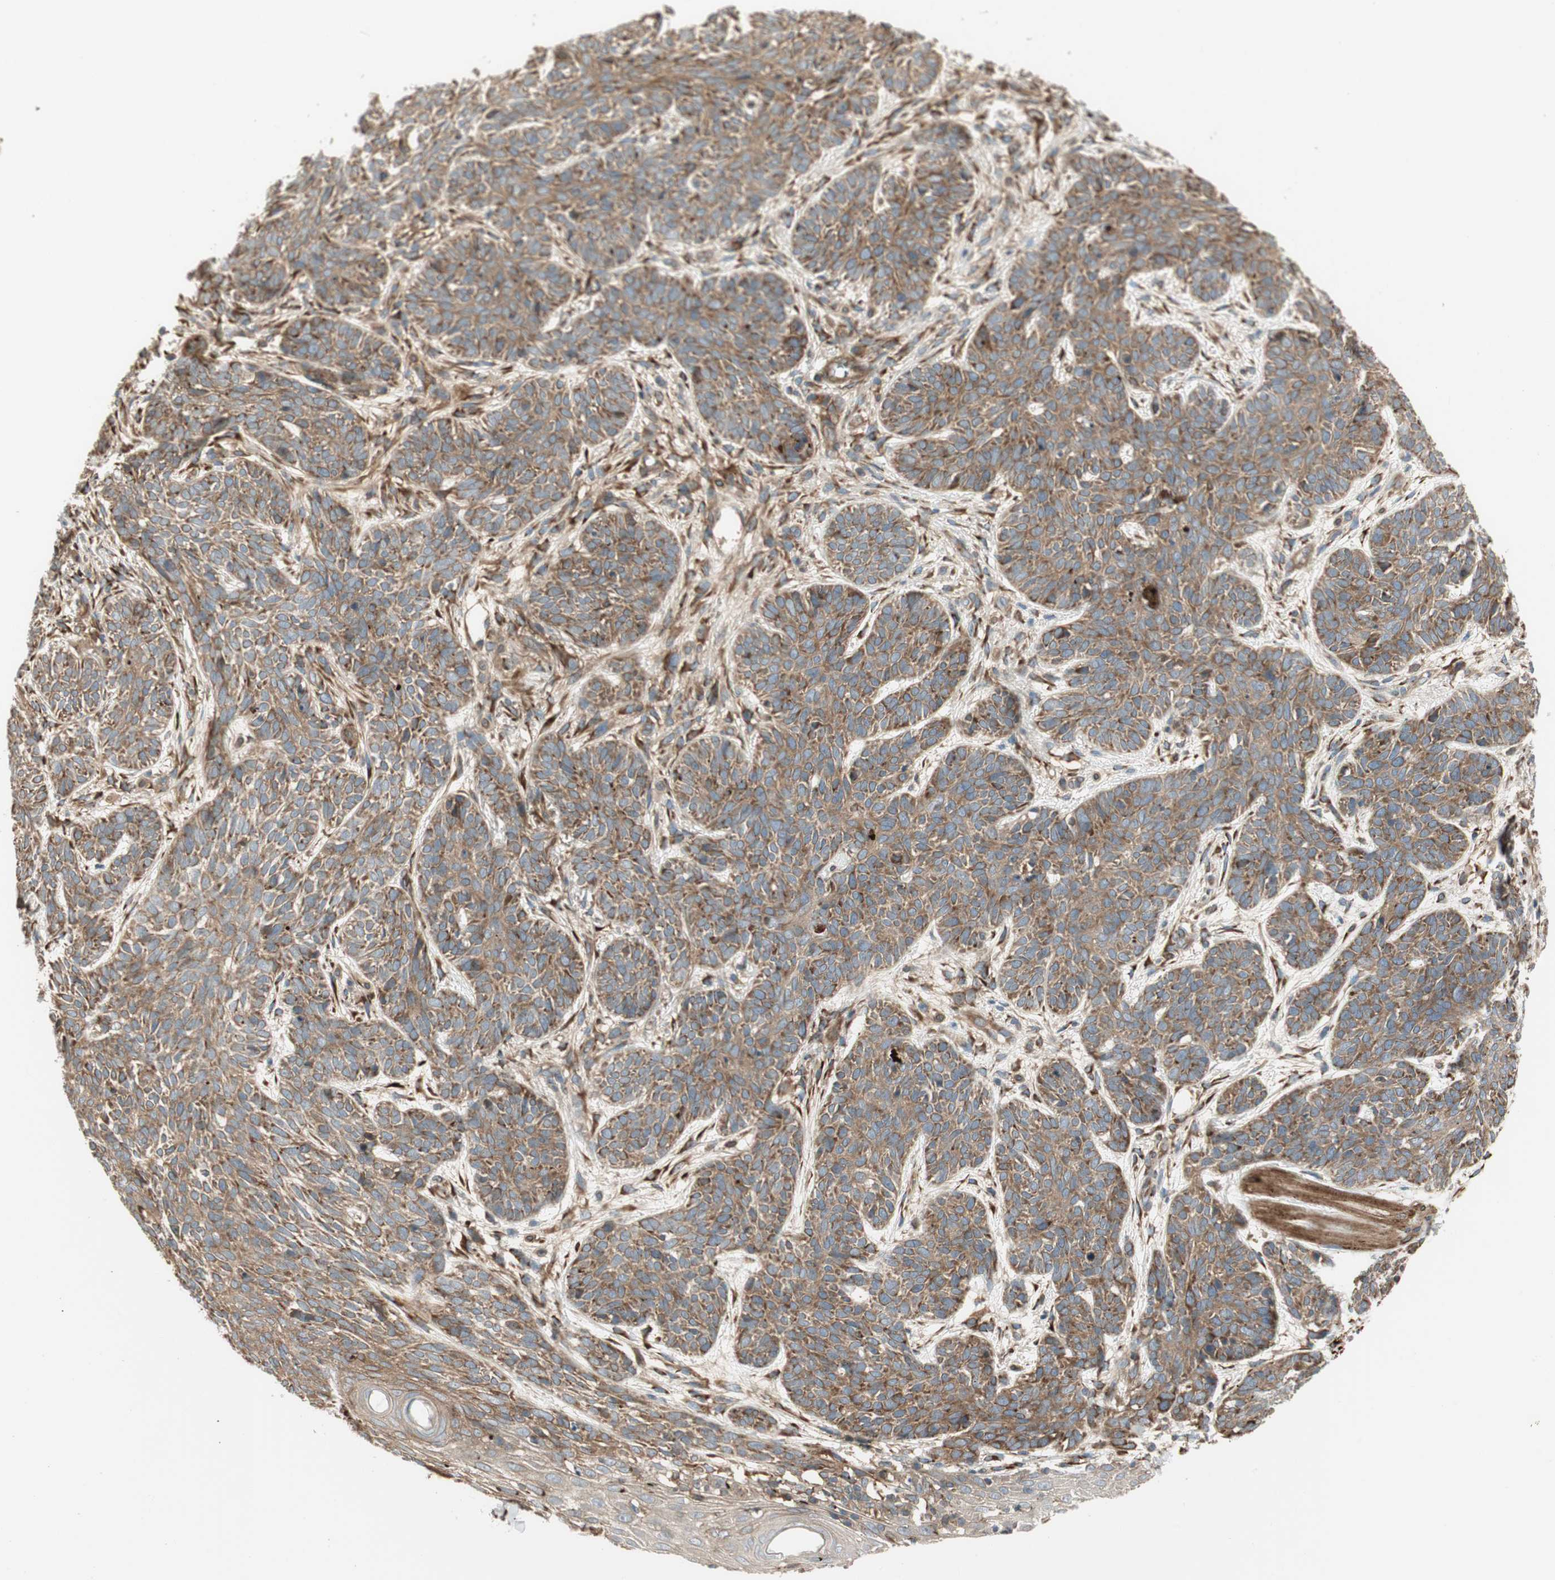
{"staining": {"intensity": "moderate", "quantity": ">75%", "location": "cytoplasmic/membranous"}, "tissue": "skin cancer", "cell_type": "Tumor cells", "image_type": "cancer", "snomed": [{"axis": "morphology", "description": "Normal tissue, NOS"}, {"axis": "morphology", "description": "Basal cell carcinoma"}, {"axis": "topography", "description": "Skin"}], "caption": "Human skin cancer stained for a protein (brown) reveals moderate cytoplasmic/membranous positive expression in about >75% of tumor cells.", "gene": "PRKG1", "patient": {"sex": "male", "age": 52}}